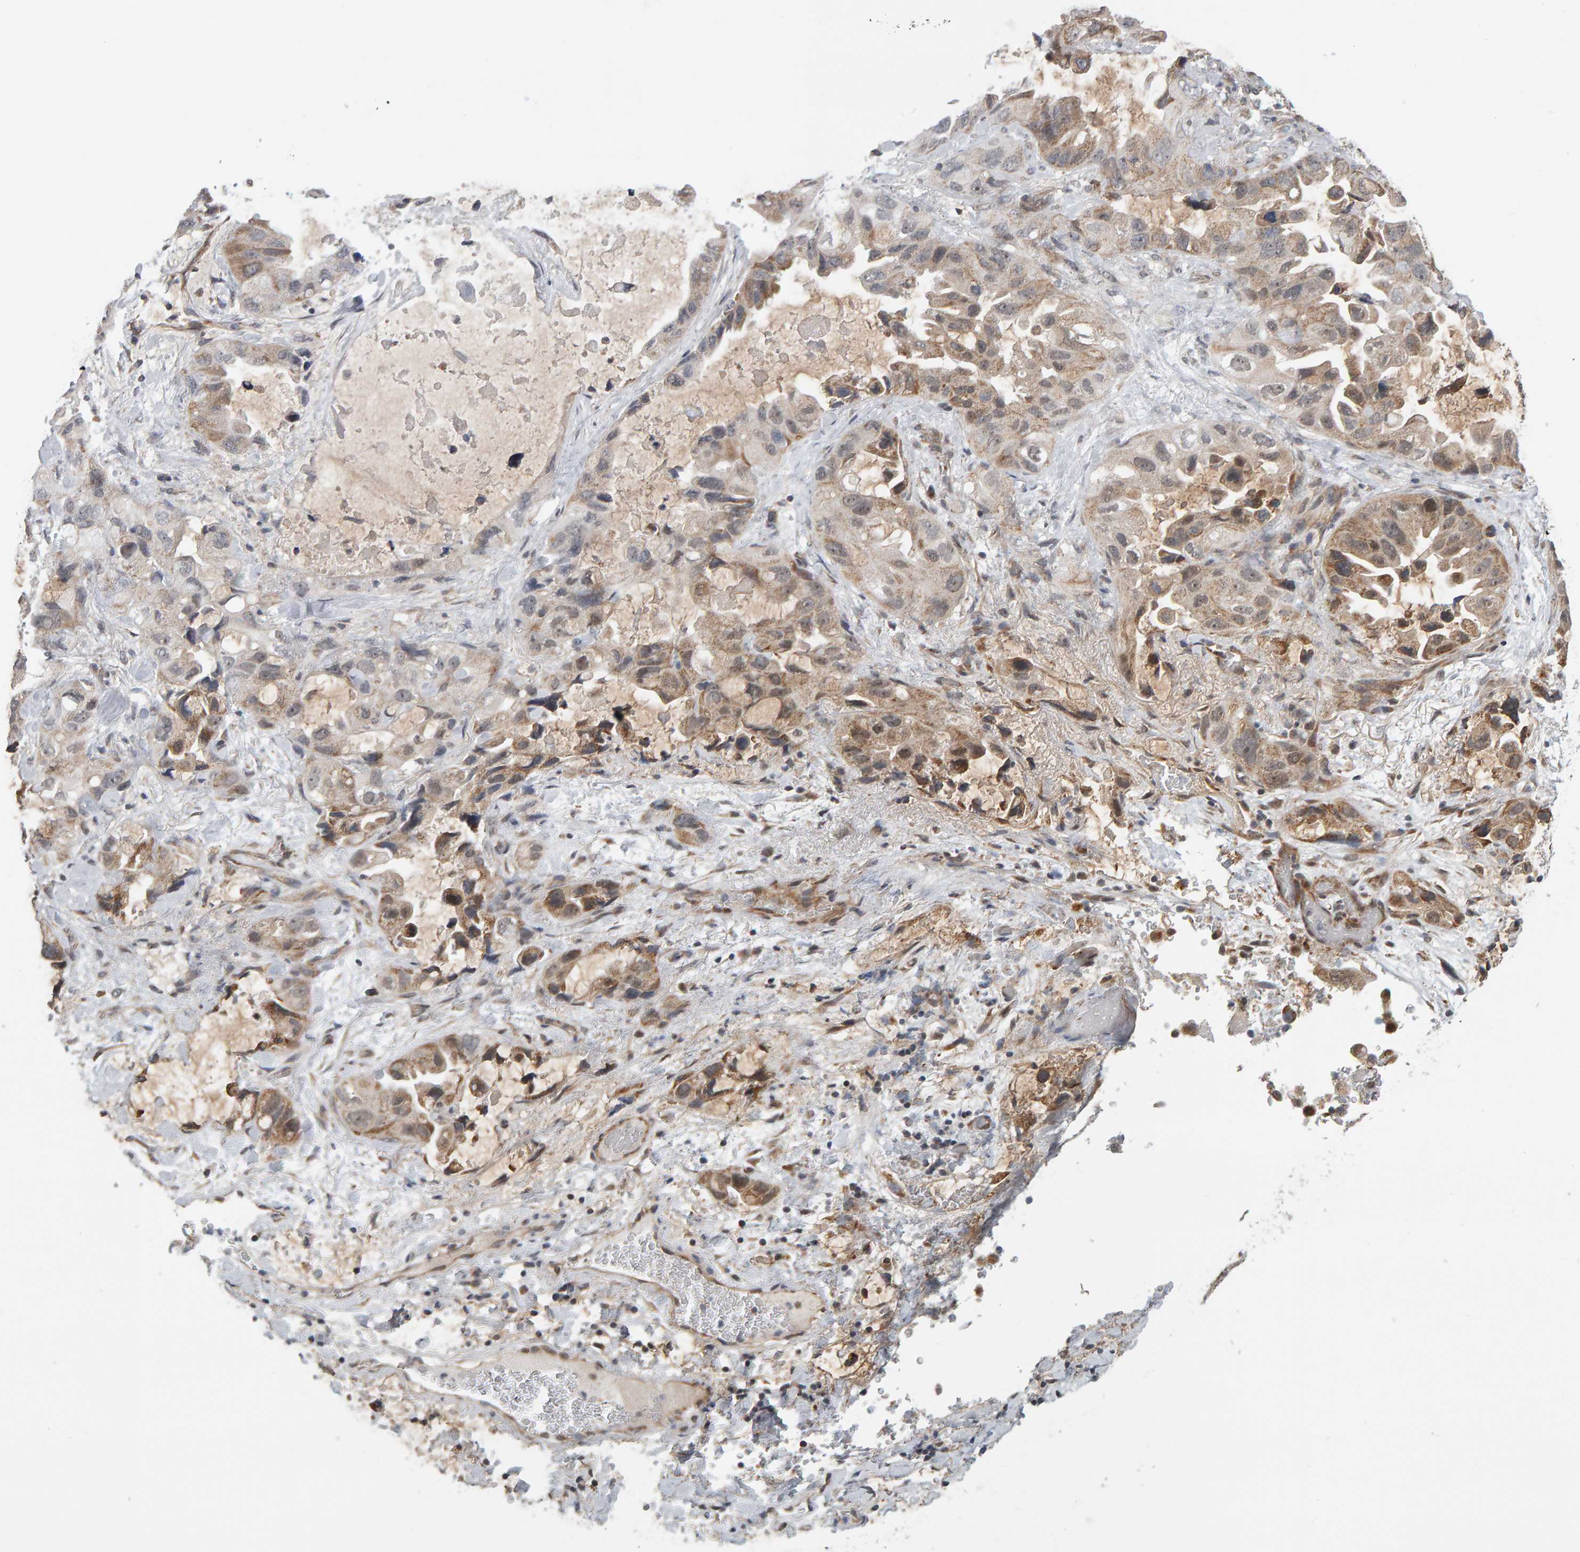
{"staining": {"intensity": "moderate", "quantity": "25%-75%", "location": "cytoplasmic/membranous,nuclear"}, "tissue": "lung cancer", "cell_type": "Tumor cells", "image_type": "cancer", "snomed": [{"axis": "morphology", "description": "Squamous cell carcinoma, NOS"}, {"axis": "topography", "description": "Lung"}], "caption": "Human lung cancer stained with a protein marker shows moderate staining in tumor cells.", "gene": "DAP3", "patient": {"sex": "female", "age": 73}}